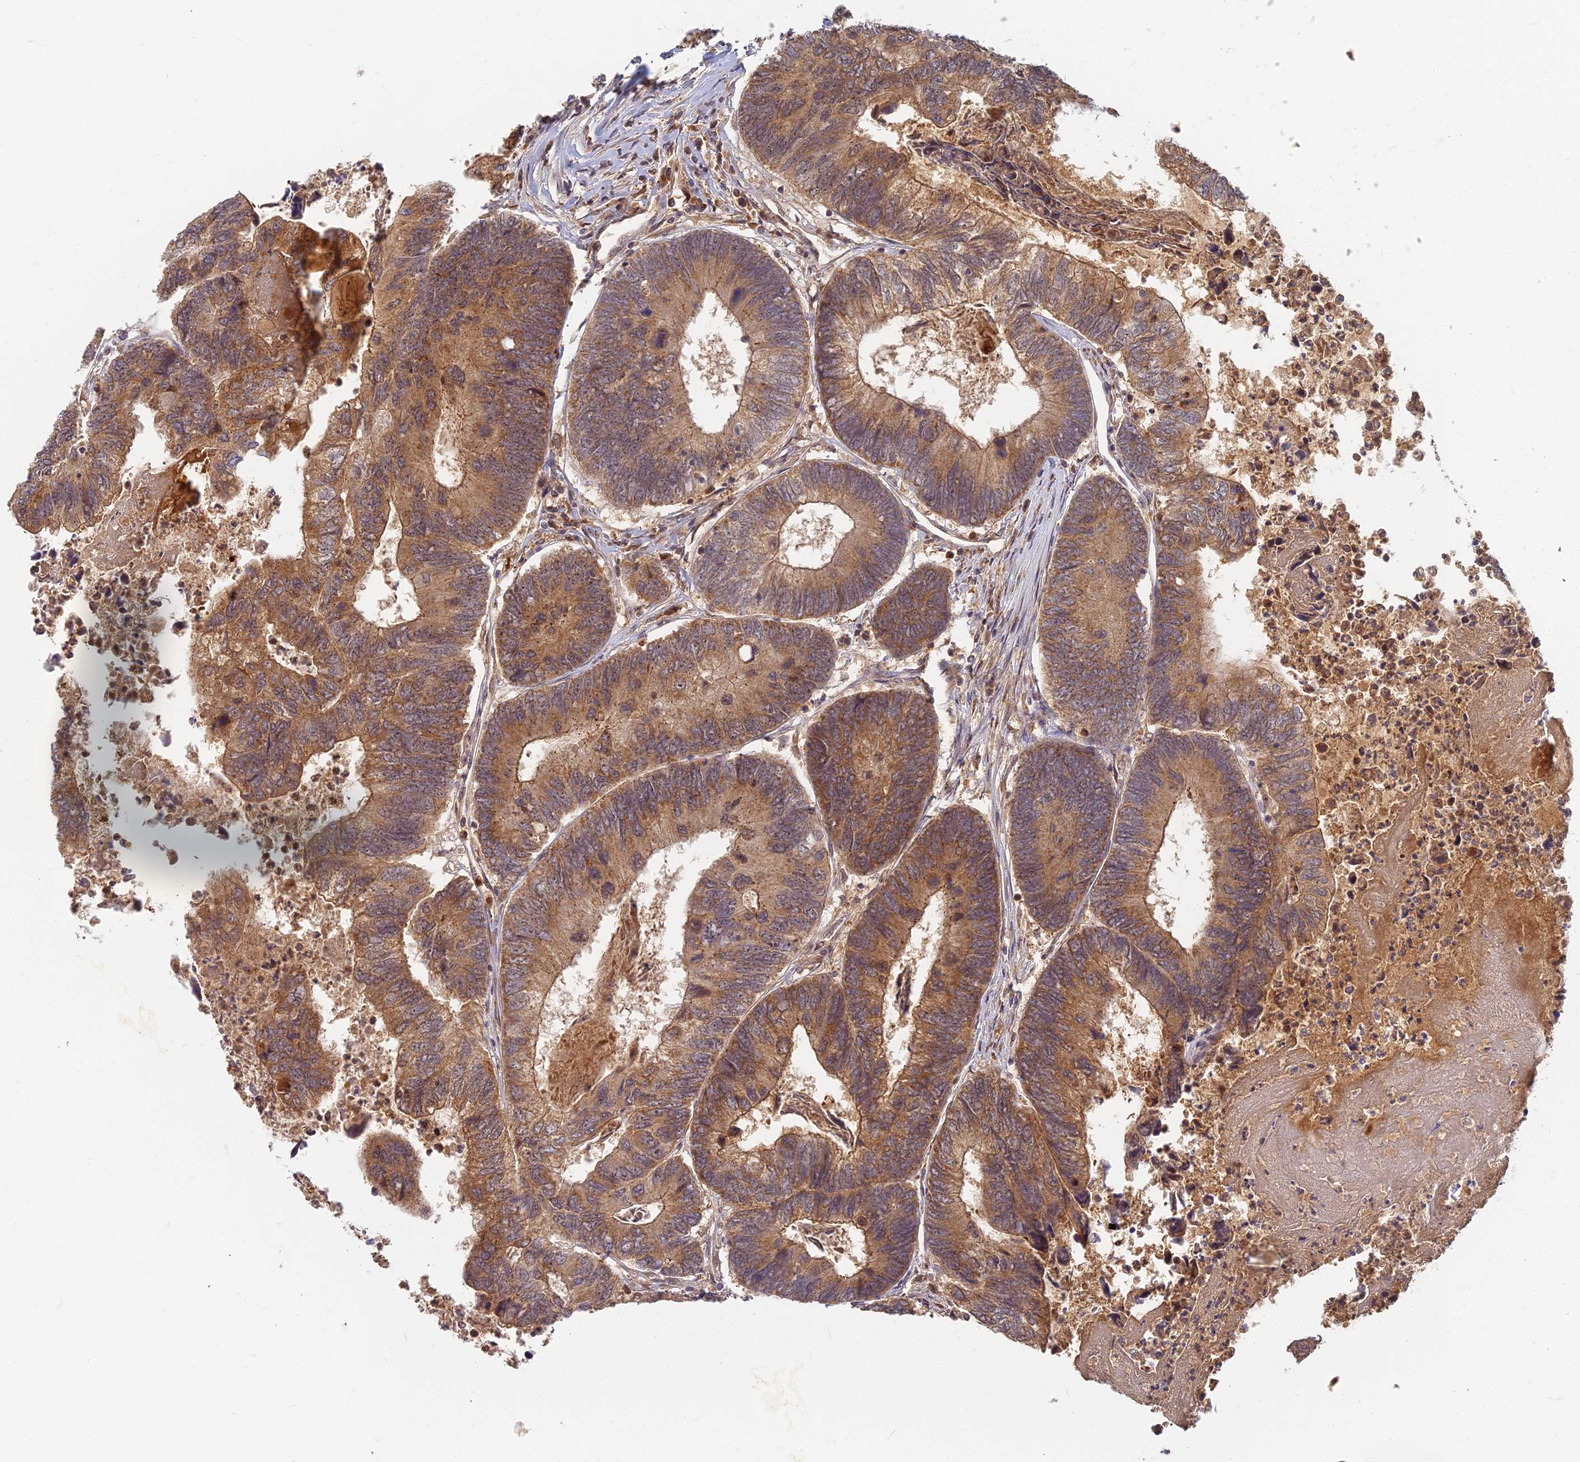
{"staining": {"intensity": "moderate", "quantity": ">75%", "location": "cytoplasmic/membranous"}, "tissue": "colorectal cancer", "cell_type": "Tumor cells", "image_type": "cancer", "snomed": [{"axis": "morphology", "description": "Adenocarcinoma, NOS"}, {"axis": "topography", "description": "Colon"}], "caption": "The micrograph reveals staining of colorectal cancer (adenocarcinoma), revealing moderate cytoplasmic/membranous protein positivity (brown color) within tumor cells.", "gene": "RGL3", "patient": {"sex": "female", "age": 67}}